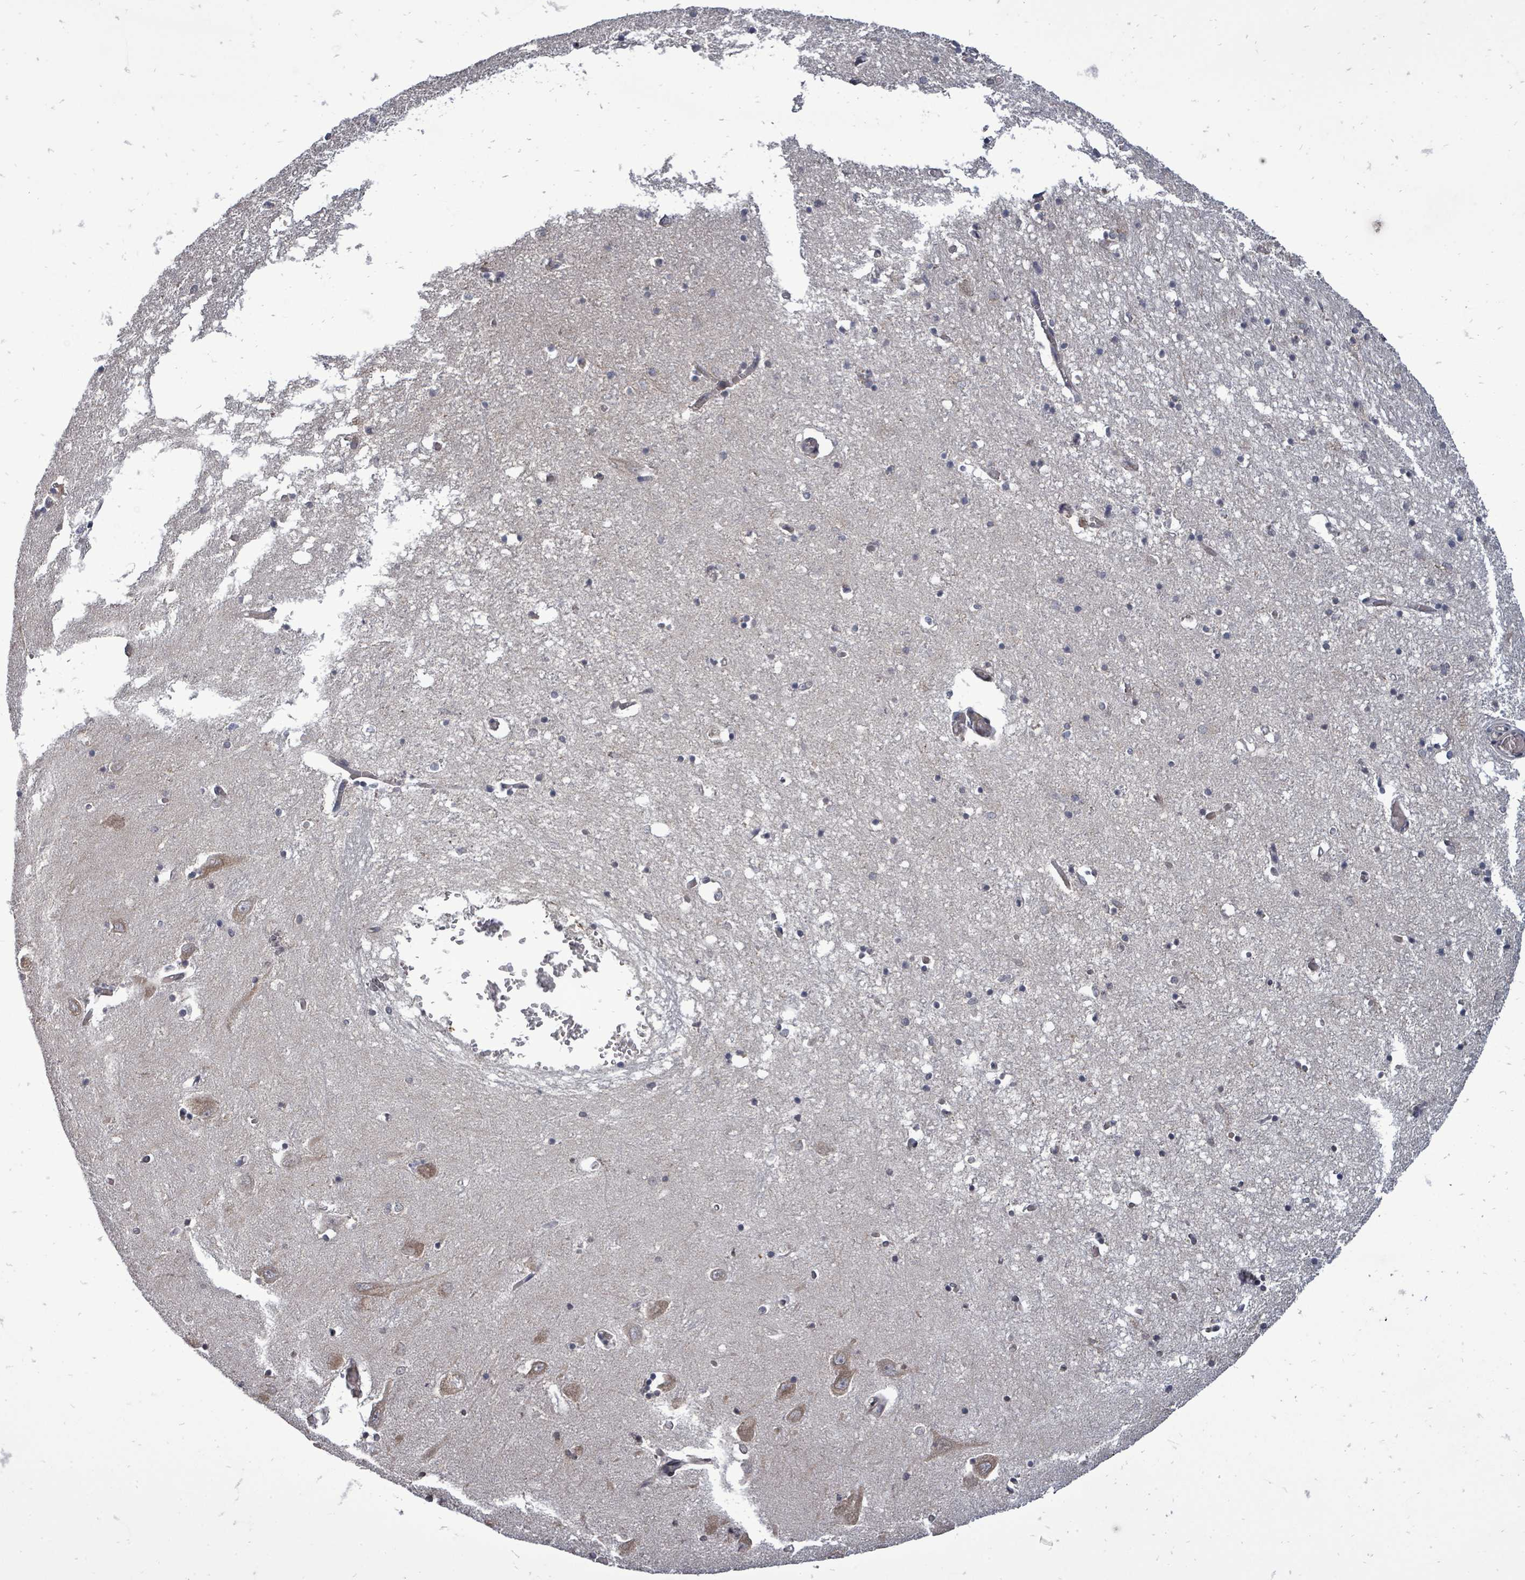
{"staining": {"intensity": "negative", "quantity": "none", "location": "none"}, "tissue": "hippocampus", "cell_type": "Glial cells", "image_type": "normal", "snomed": [{"axis": "morphology", "description": "Normal tissue, NOS"}, {"axis": "topography", "description": "Hippocampus"}], "caption": "Immunohistochemistry (IHC) image of unremarkable hippocampus stained for a protein (brown), which shows no positivity in glial cells. (DAB IHC visualized using brightfield microscopy, high magnification).", "gene": "RALGAPB", "patient": {"sex": "male", "age": 70}}